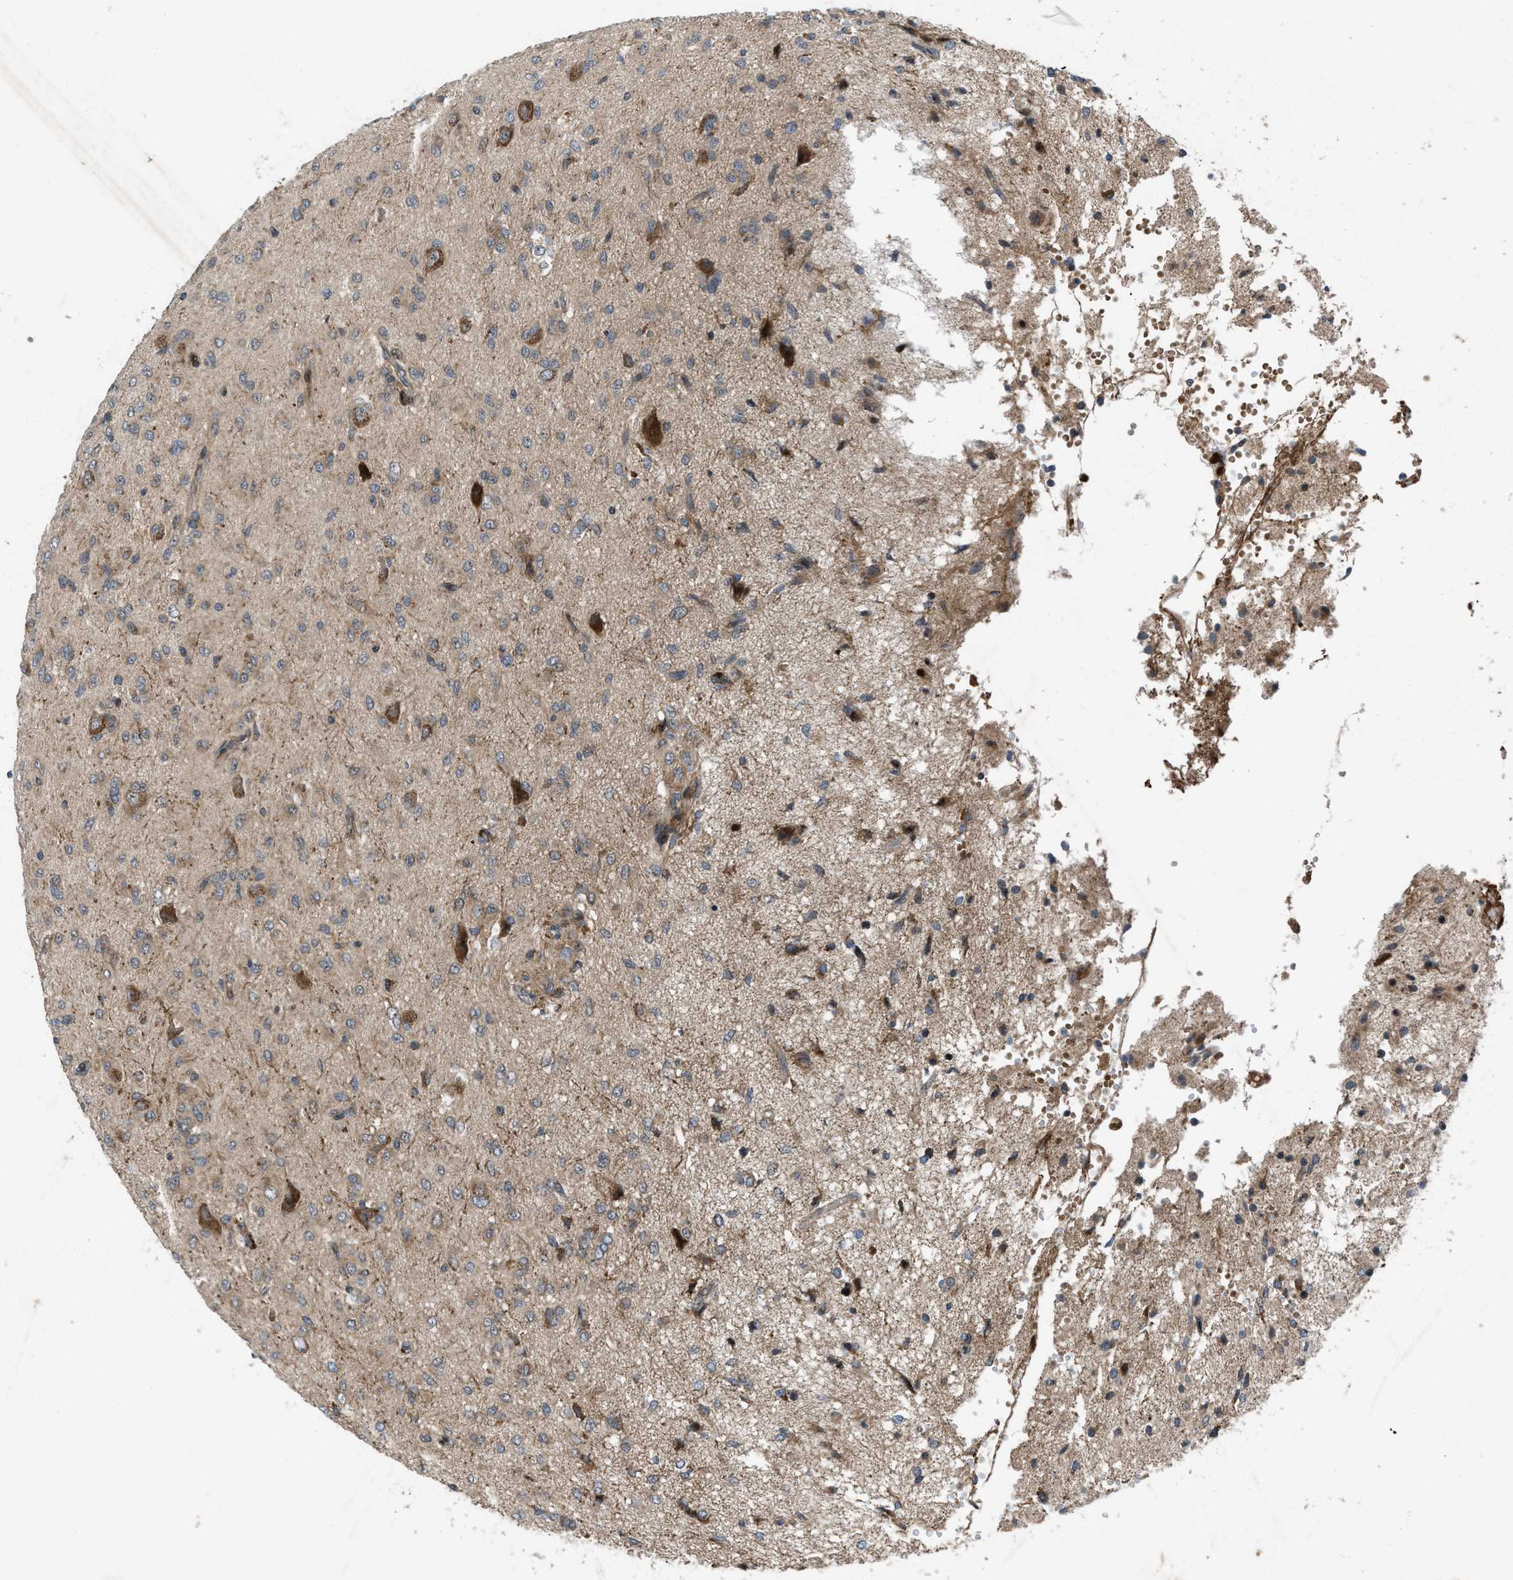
{"staining": {"intensity": "weak", "quantity": "25%-75%", "location": "cytoplasmic/membranous"}, "tissue": "glioma", "cell_type": "Tumor cells", "image_type": "cancer", "snomed": [{"axis": "morphology", "description": "Glioma, malignant, High grade"}, {"axis": "topography", "description": "Brain"}], "caption": "Malignant glioma (high-grade) stained with IHC displays weak cytoplasmic/membranous staining in approximately 25%-75% of tumor cells.", "gene": "AP3M2", "patient": {"sex": "female", "age": 59}}